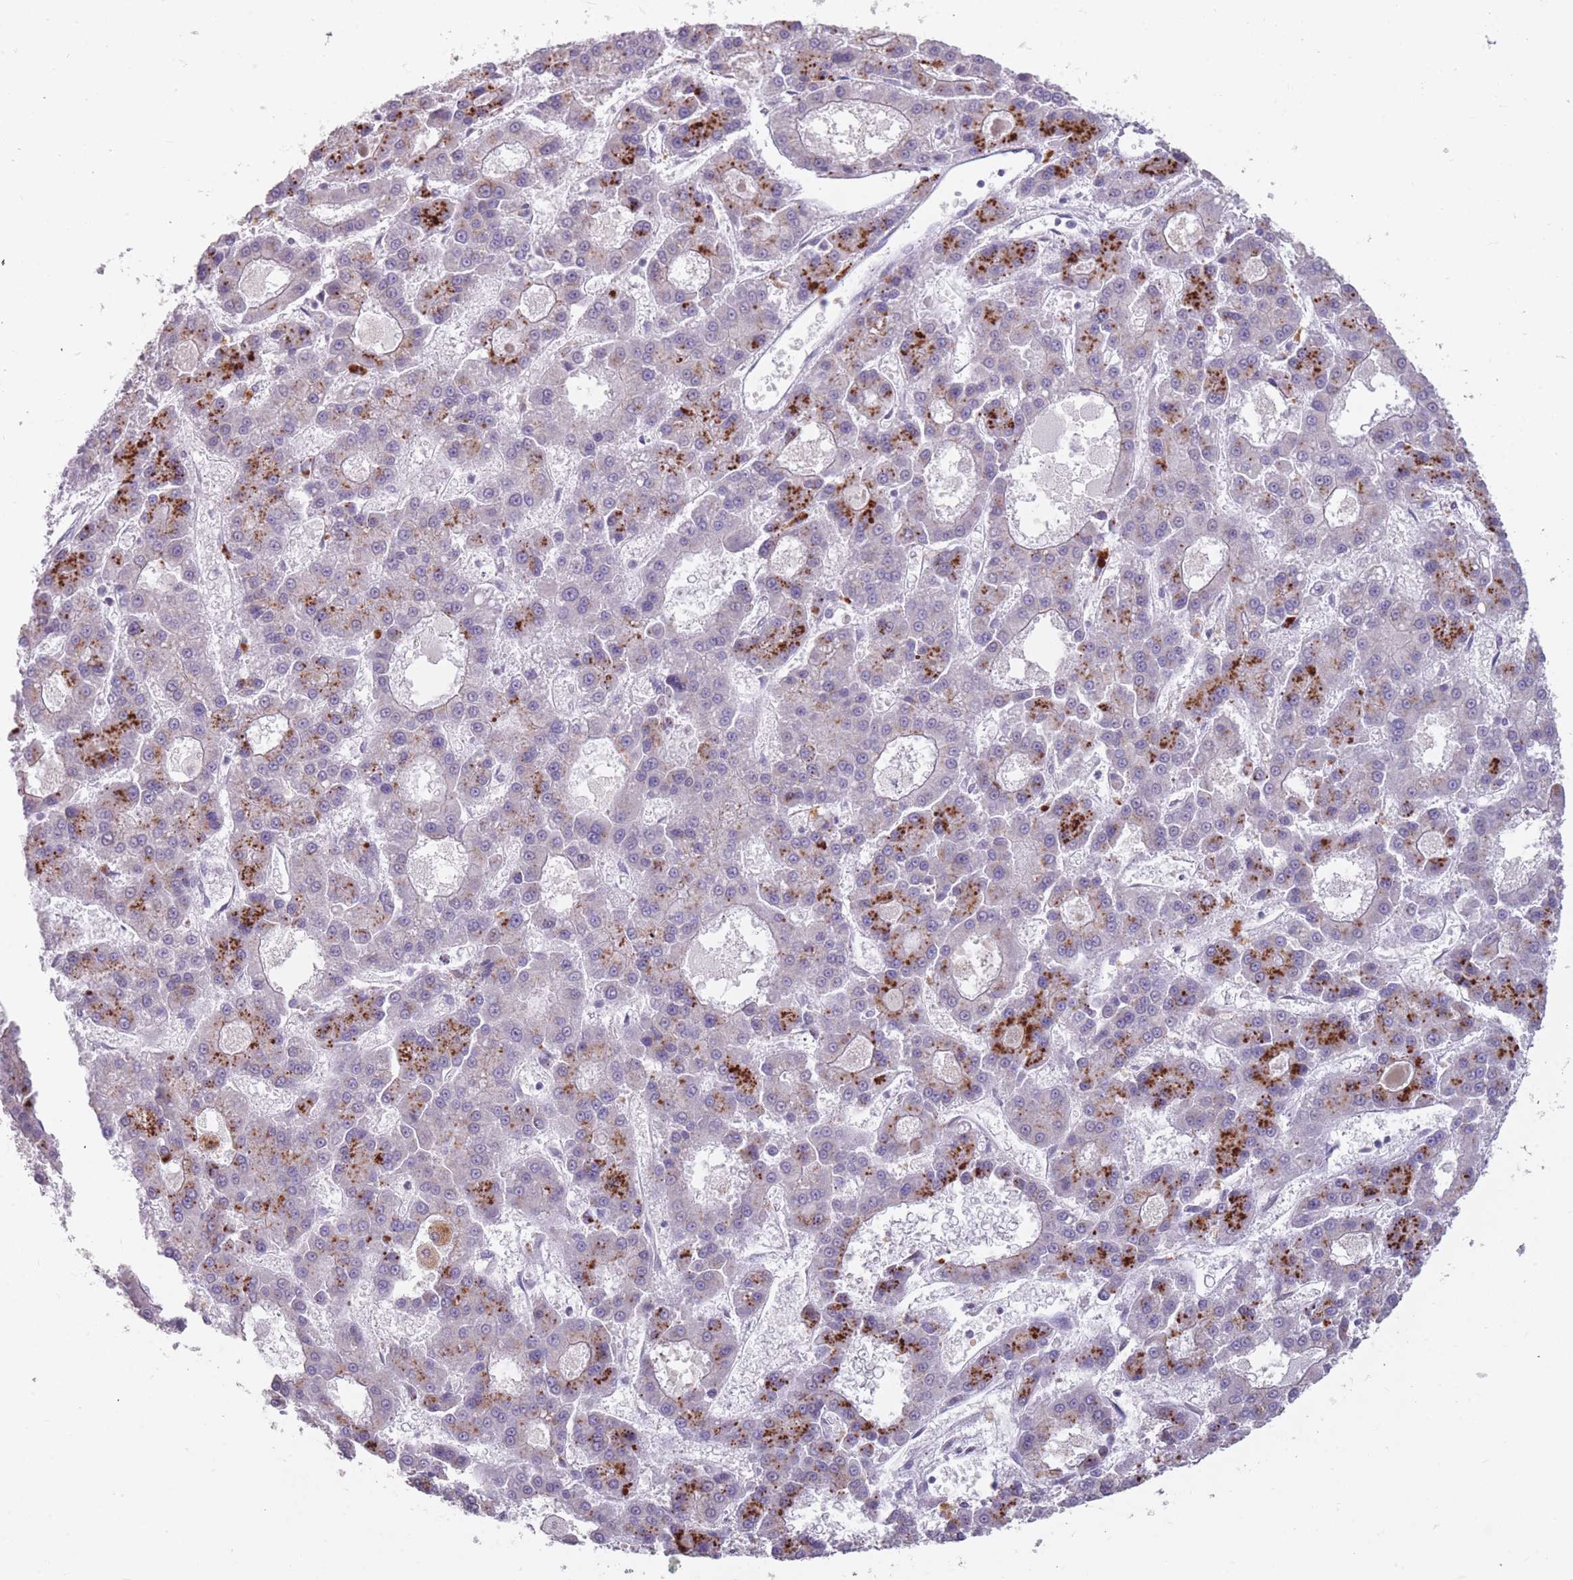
{"staining": {"intensity": "moderate", "quantity": "<25%", "location": "cytoplasmic/membranous"}, "tissue": "liver cancer", "cell_type": "Tumor cells", "image_type": "cancer", "snomed": [{"axis": "morphology", "description": "Carcinoma, Hepatocellular, NOS"}, {"axis": "topography", "description": "Liver"}], "caption": "Brown immunohistochemical staining in human liver cancer demonstrates moderate cytoplasmic/membranous staining in approximately <25% of tumor cells. The protein of interest is stained brown, and the nuclei are stained in blue (DAB IHC with brightfield microscopy, high magnification).", "gene": "HNRNPUL1", "patient": {"sex": "male", "age": 70}}